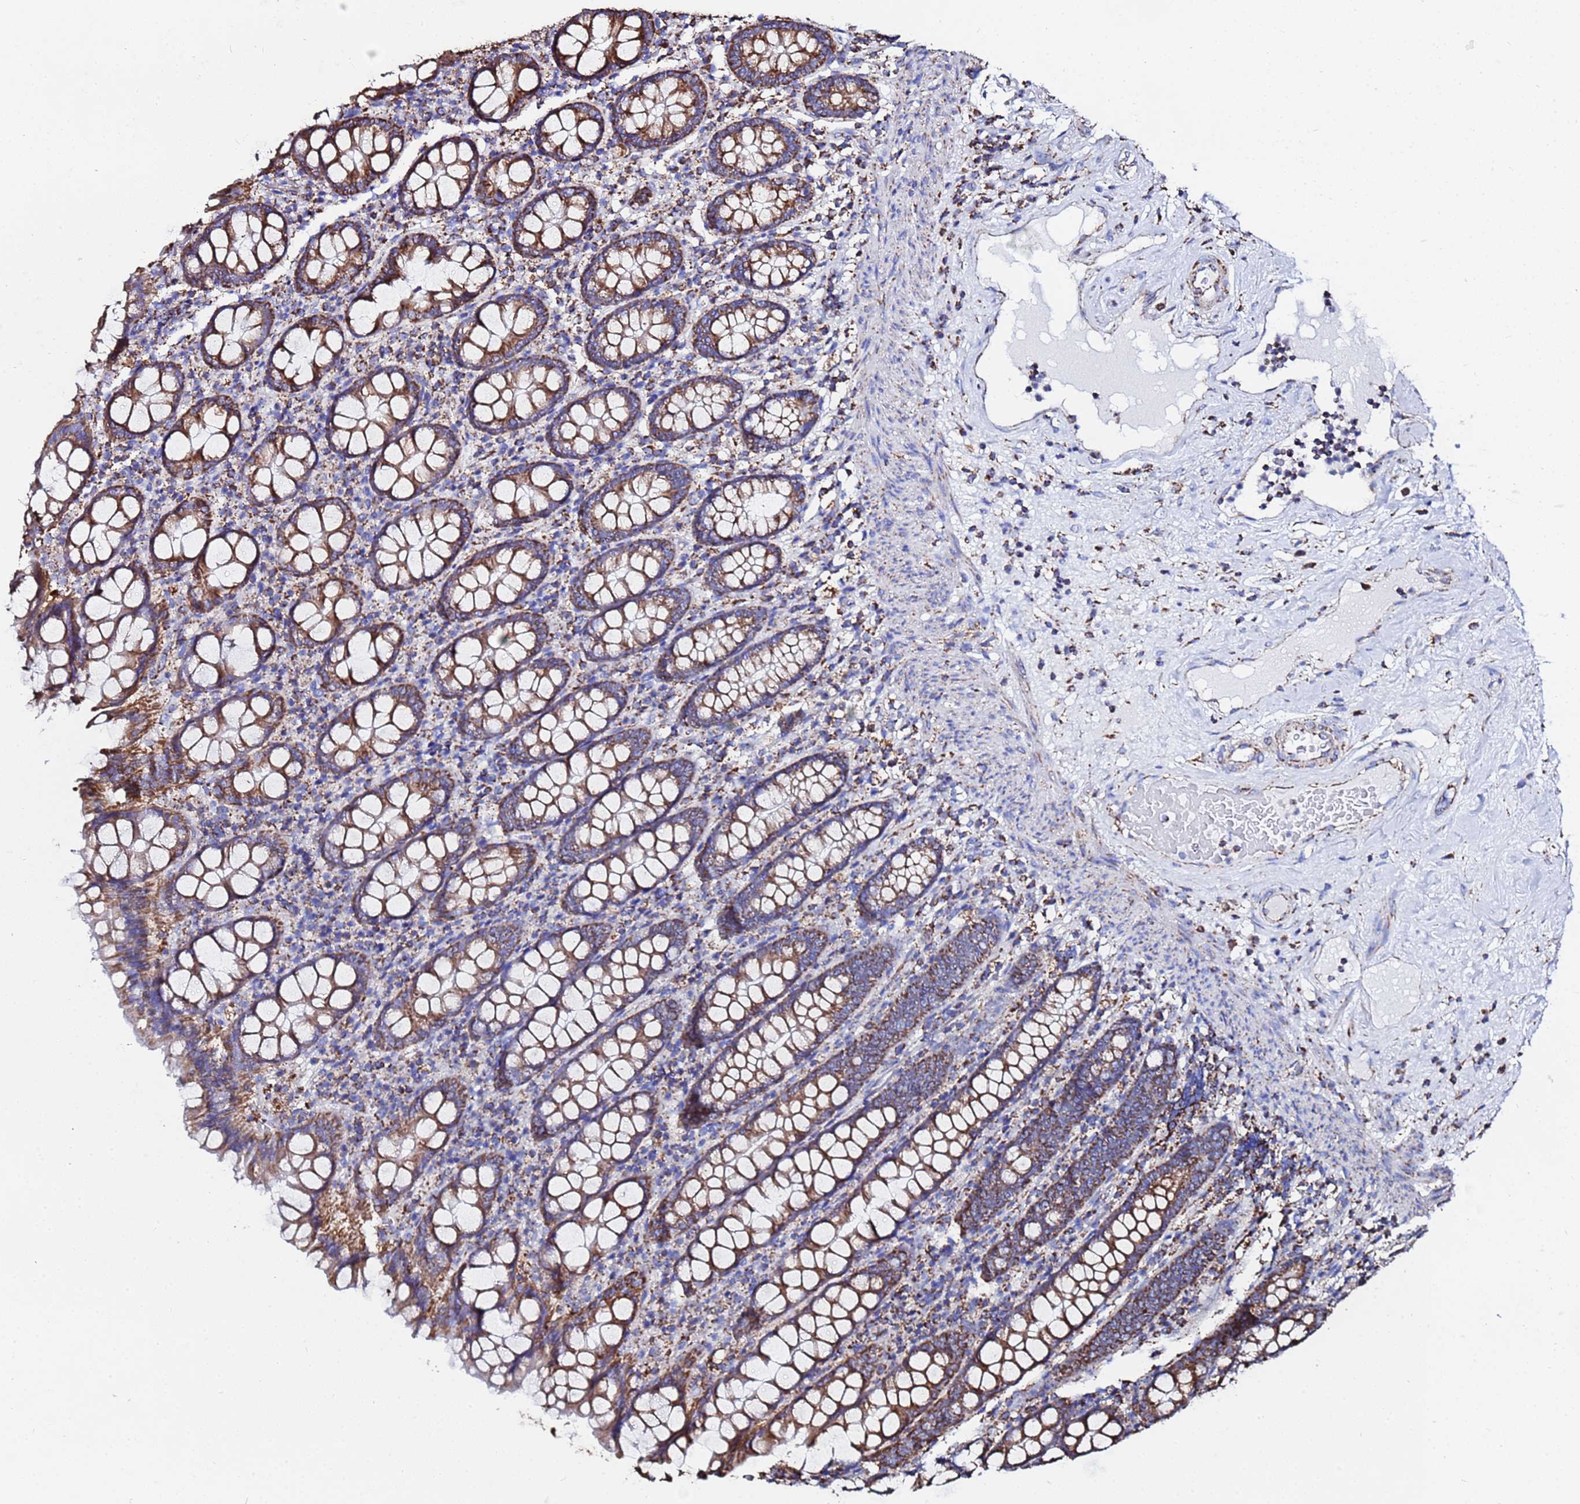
{"staining": {"intensity": "moderate", "quantity": ">75%", "location": "cytoplasmic/membranous"}, "tissue": "colon", "cell_type": "Endothelial cells", "image_type": "normal", "snomed": [{"axis": "morphology", "description": "Normal tissue, NOS"}, {"axis": "topography", "description": "Colon"}], "caption": "This is a photomicrograph of immunohistochemistry staining of unremarkable colon, which shows moderate staining in the cytoplasmic/membranous of endothelial cells.", "gene": "GLUD1", "patient": {"sex": "female", "age": 79}}